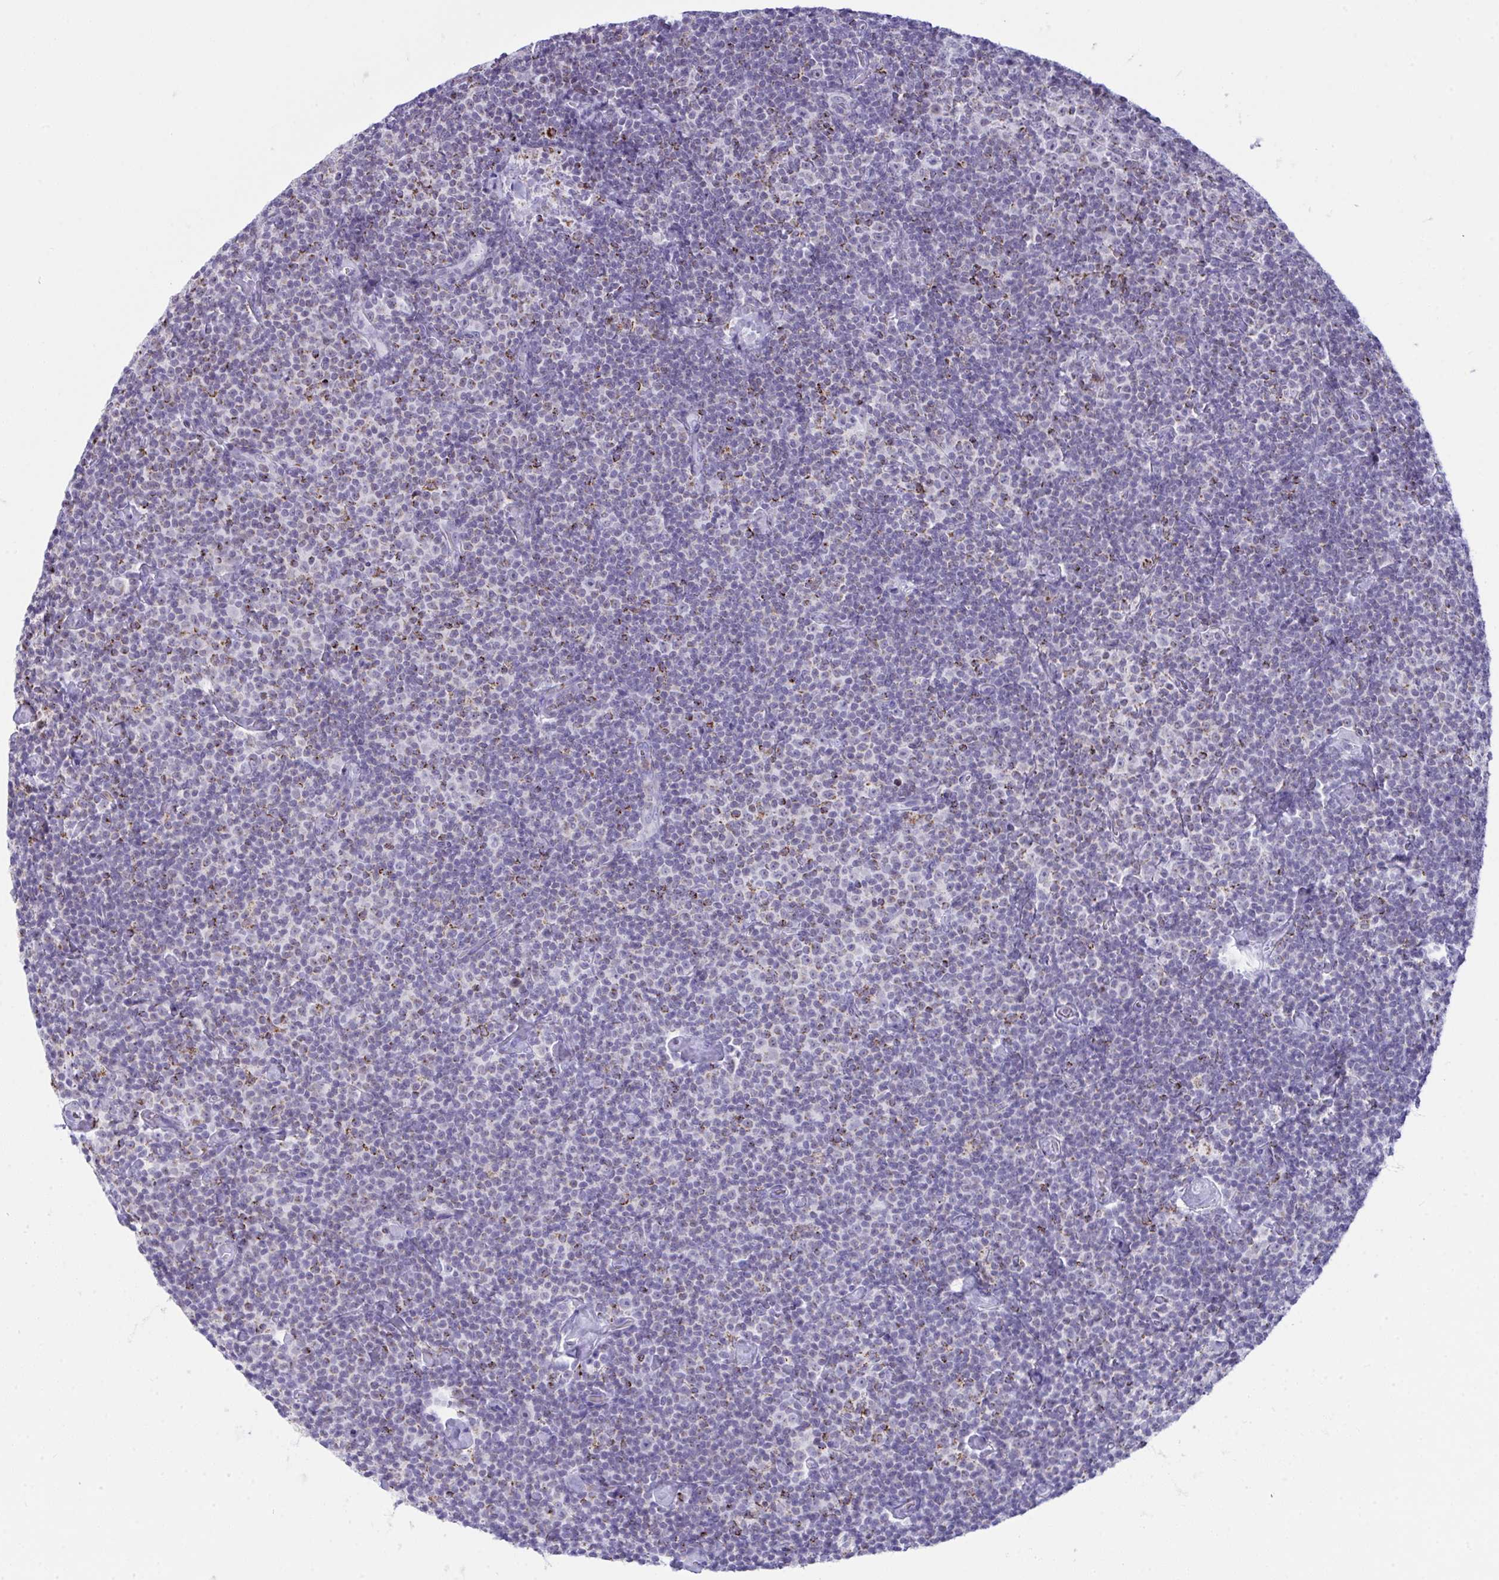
{"staining": {"intensity": "negative", "quantity": "none", "location": "none"}, "tissue": "lymphoma", "cell_type": "Tumor cells", "image_type": "cancer", "snomed": [{"axis": "morphology", "description": "Malignant lymphoma, non-Hodgkin's type, Low grade"}, {"axis": "topography", "description": "Lymph node"}], "caption": "Tumor cells are negative for brown protein staining in low-grade malignant lymphoma, non-Hodgkin's type.", "gene": "PLA2G12B", "patient": {"sex": "male", "age": 81}}